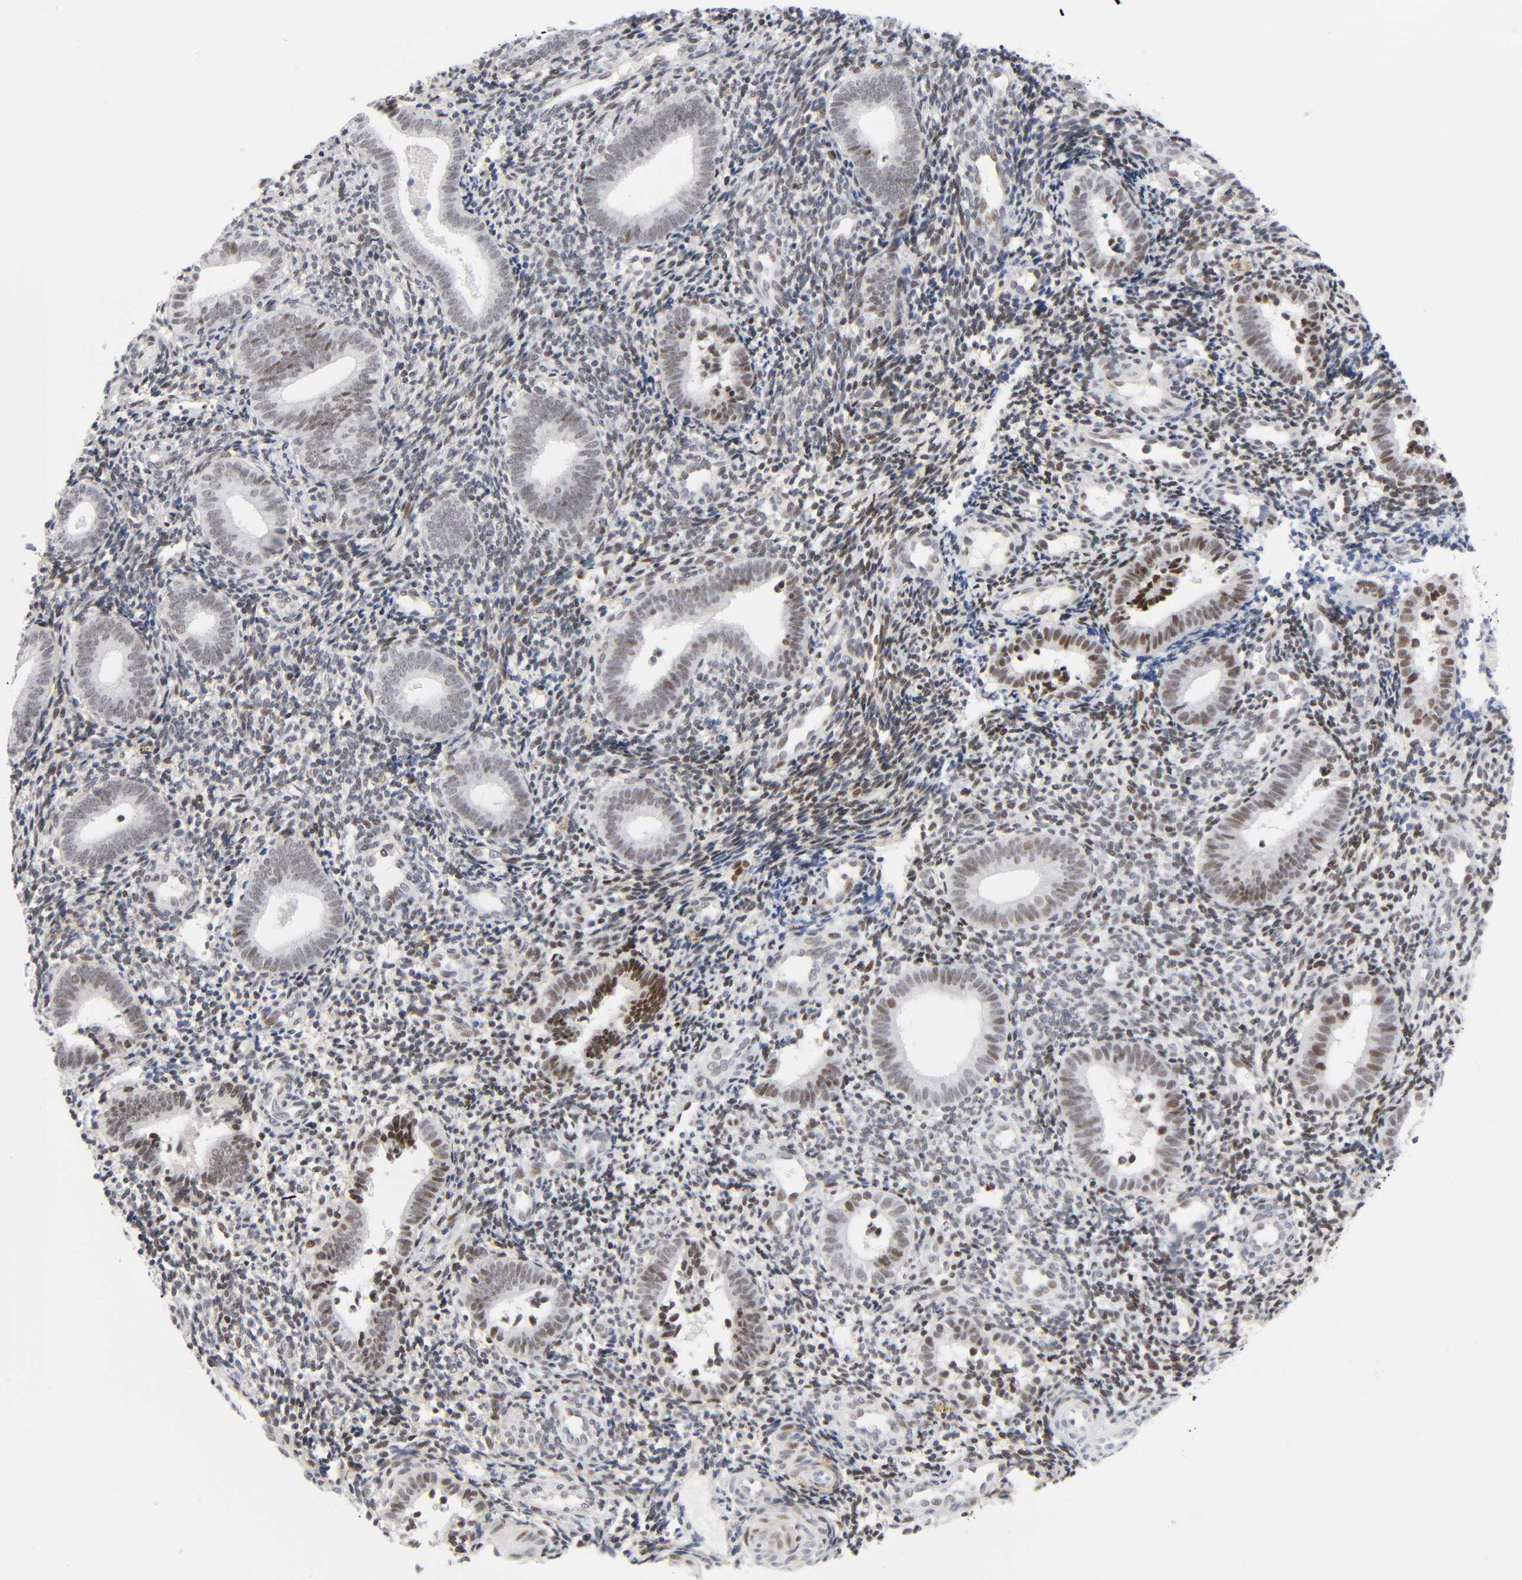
{"staining": {"intensity": "moderate", "quantity": "25%-75%", "location": "nuclear"}, "tissue": "endometrium", "cell_type": "Cells in endometrial stroma", "image_type": "normal", "snomed": [{"axis": "morphology", "description": "Normal tissue, NOS"}, {"axis": "topography", "description": "Uterus"}, {"axis": "topography", "description": "Endometrium"}], "caption": "Immunohistochemical staining of unremarkable human endometrium demonstrates 25%-75% levels of moderate nuclear protein positivity in approximately 25%-75% of cells in endometrial stroma.", "gene": "DIDO1", "patient": {"sex": "female", "age": 33}}